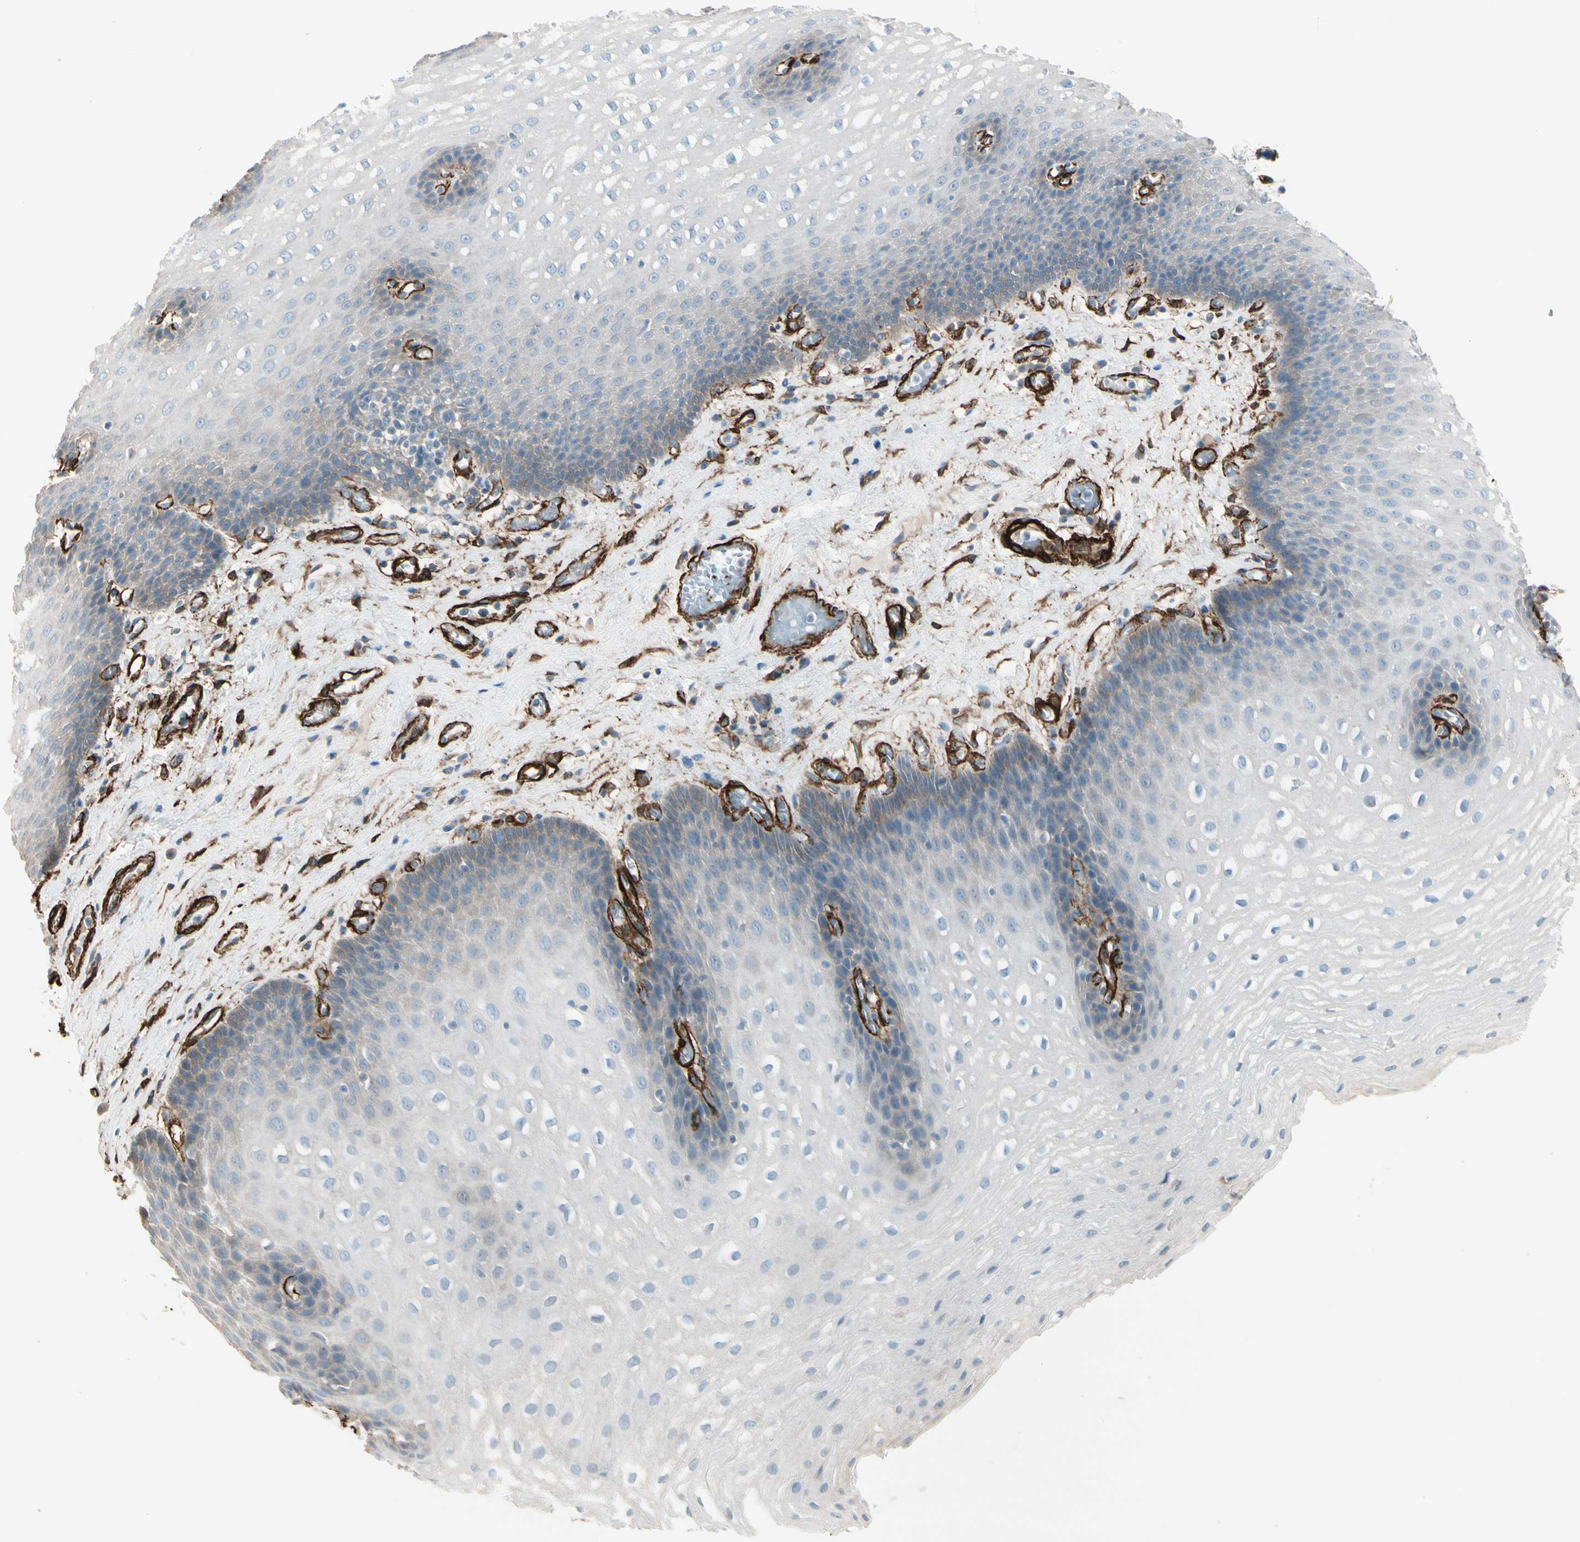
{"staining": {"intensity": "negative", "quantity": "none", "location": "none"}, "tissue": "esophagus", "cell_type": "Squamous epithelial cells", "image_type": "normal", "snomed": [{"axis": "morphology", "description": "Normal tissue, NOS"}, {"axis": "topography", "description": "Esophagus"}], "caption": "The photomicrograph demonstrates no significant staining in squamous epithelial cells of esophagus.", "gene": "CALD1", "patient": {"sex": "male", "age": 48}}